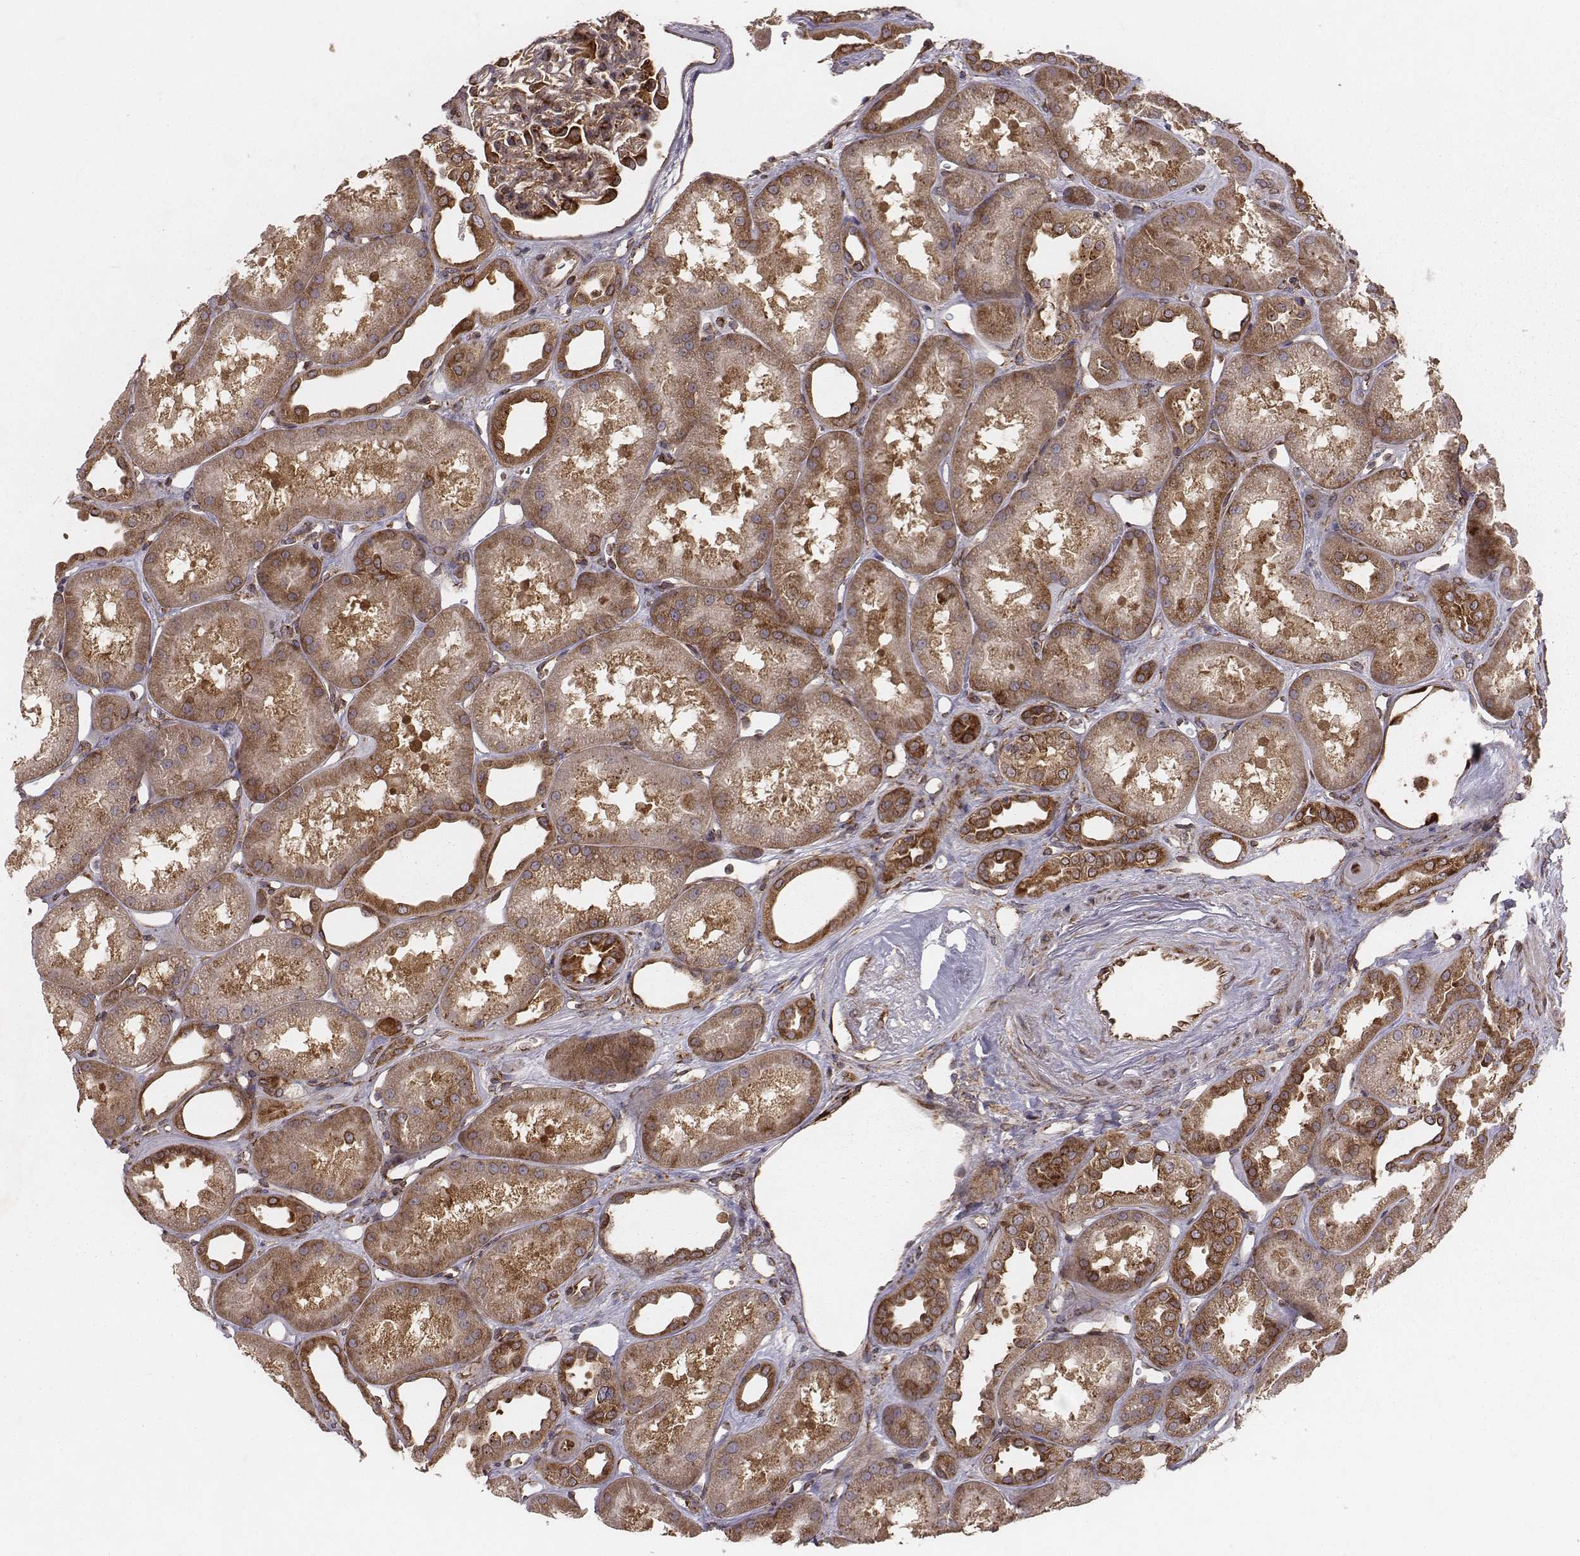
{"staining": {"intensity": "strong", "quantity": "25%-75%", "location": "cytoplasmic/membranous"}, "tissue": "kidney", "cell_type": "Cells in glomeruli", "image_type": "normal", "snomed": [{"axis": "morphology", "description": "Normal tissue, NOS"}, {"axis": "topography", "description": "Kidney"}], "caption": "Protein staining shows strong cytoplasmic/membranous expression in about 25%-75% of cells in glomeruli in benign kidney.", "gene": "TXLNA", "patient": {"sex": "male", "age": 61}}